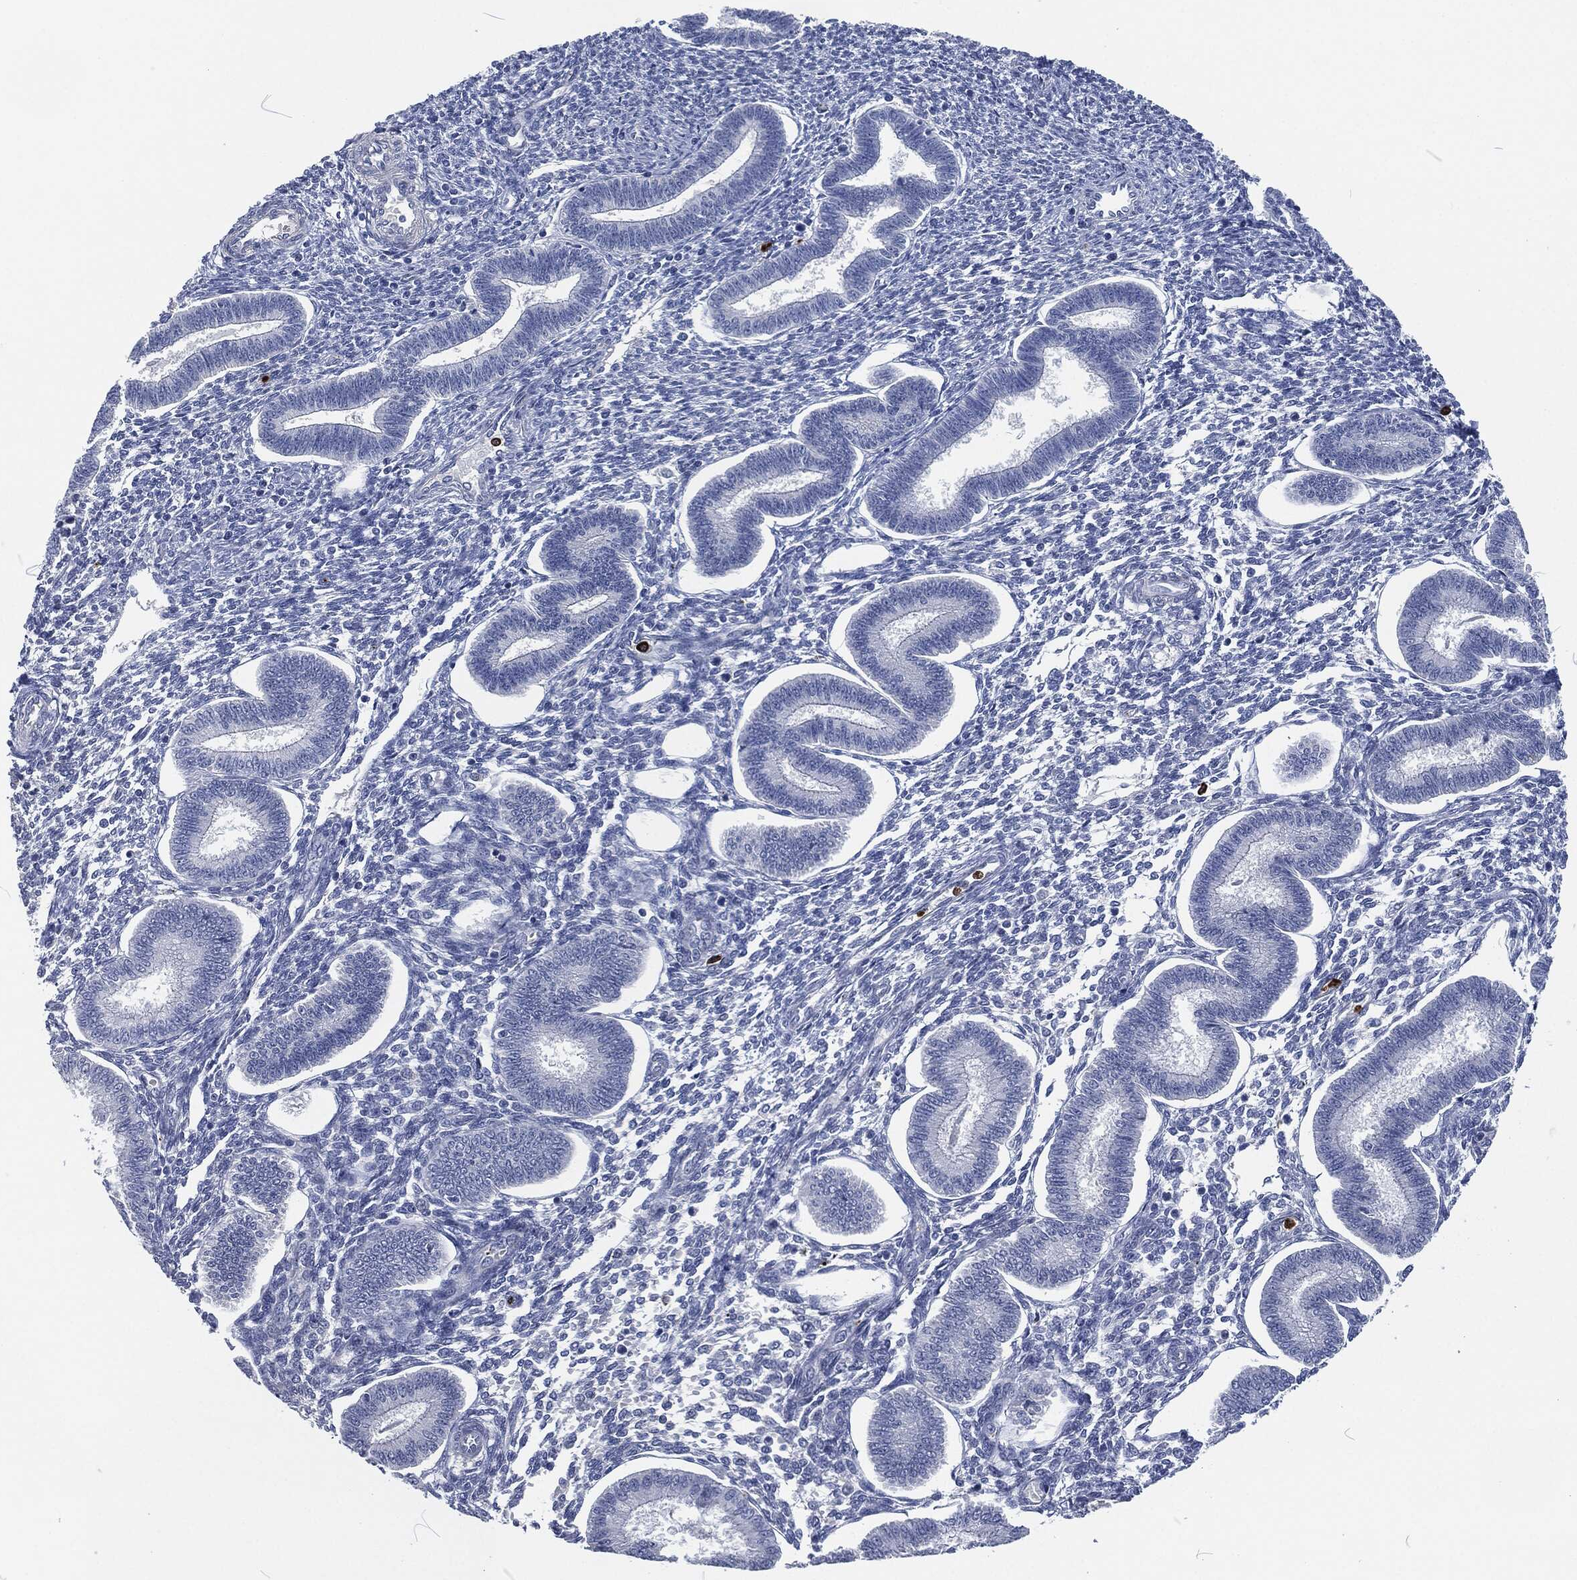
{"staining": {"intensity": "negative", "quantity": "none", "location": "none"}, "tissue": "endometrium", "cell_type": "Cells in endometrial stroma", "image_type": "normal", "snomed": [{"axis": "morphology", "description": "Normal tissue, NOS"}, {"axis": "topography", "description": "Endometrium"}], "caption": "This is an IHC micrograph of normal endometrium. There is no positivity in cells in endometrial stroma.", "gene": "MPO", "patient": {"sex": "female", "age": 43}}